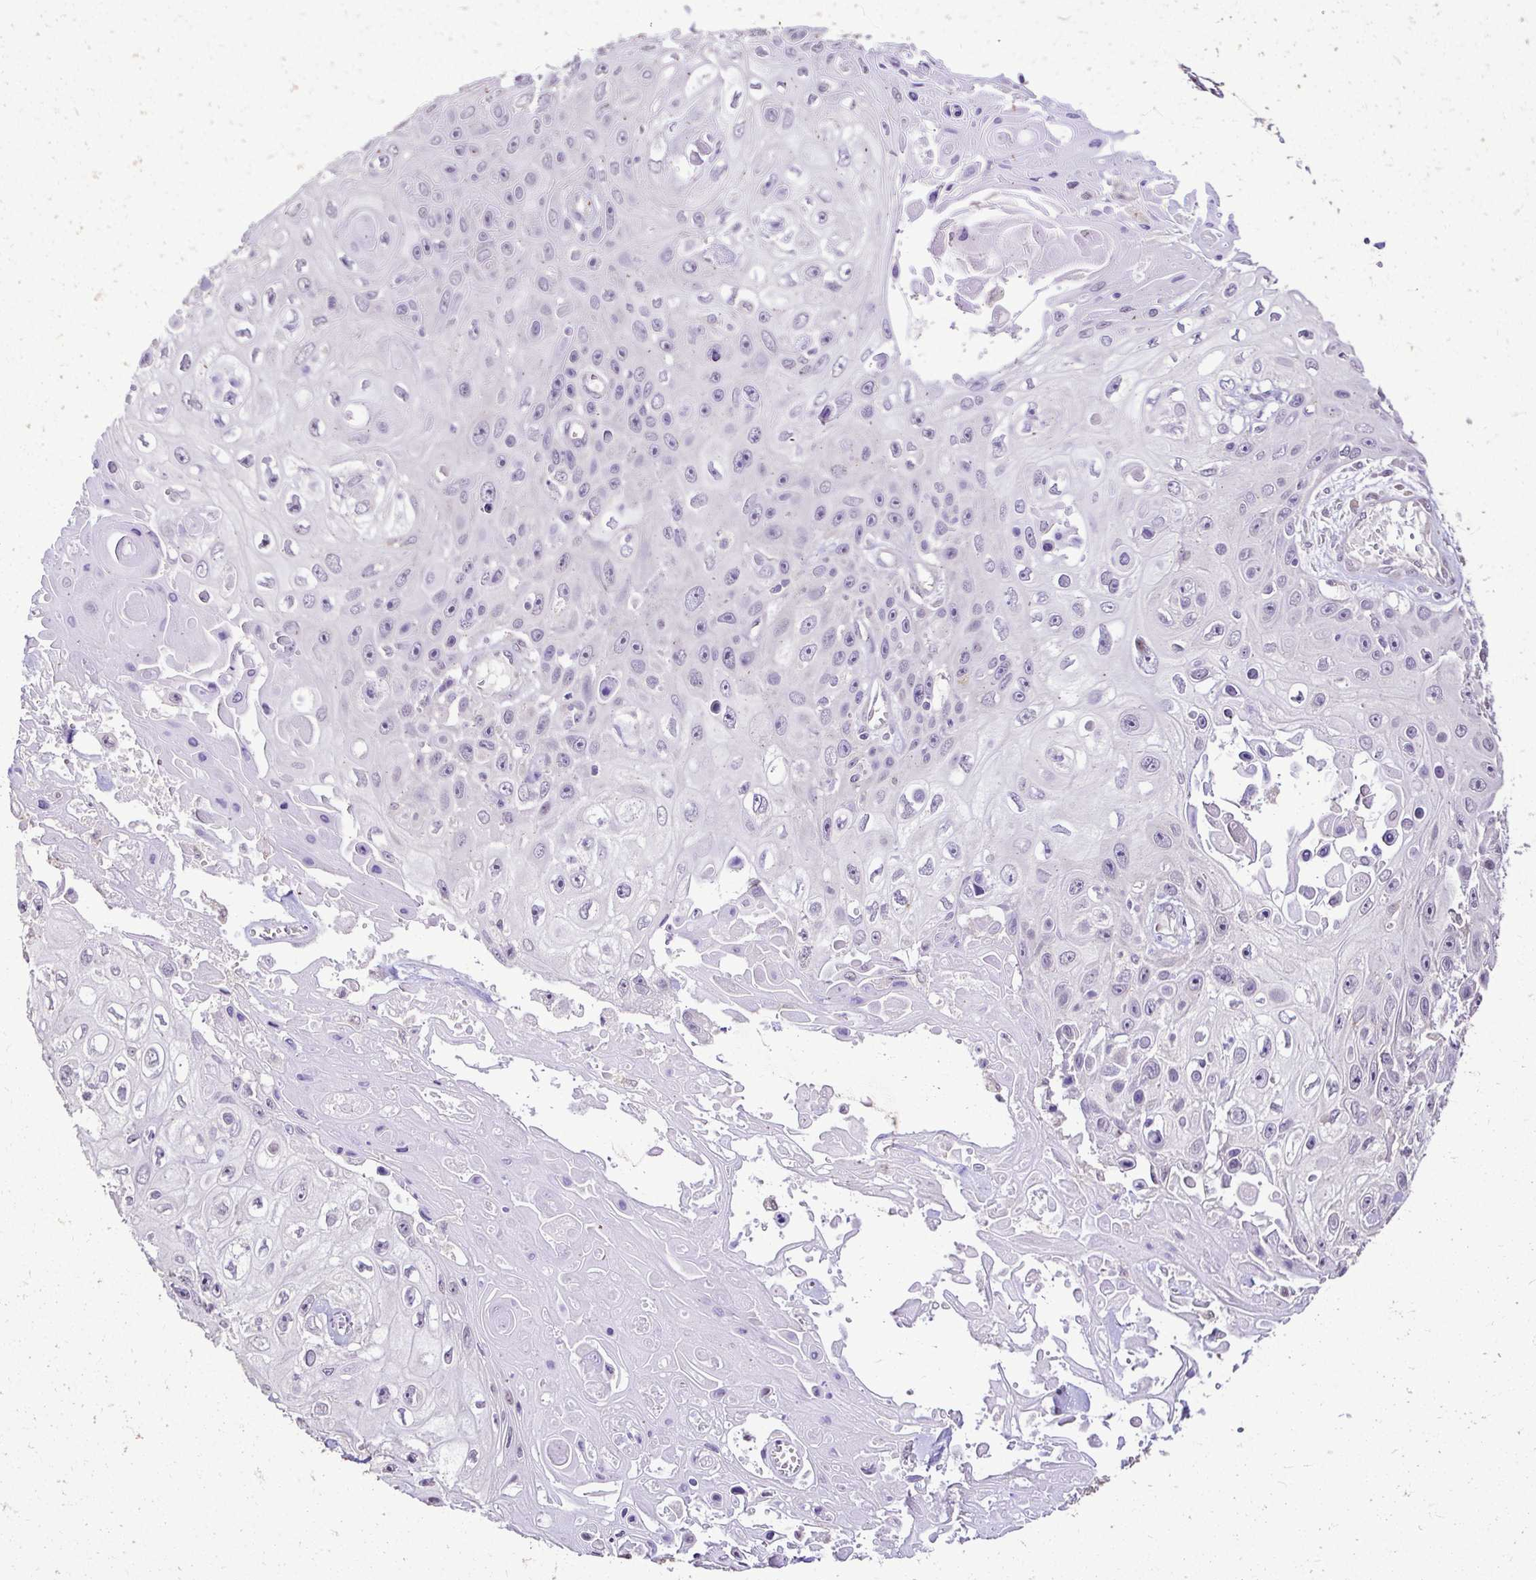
{"staining": {"intensity": "negative", "quantity": "none", "location": "none"}, "tissue": "skin cancer", "cell_type": "Tumor cells", "image_type": "cancer", "snomed": [{"axis": "morphology", "description": "Squamous cell carcinoma, NOS"}, {"axis": "topography", "description": "Skin"}], "caption": "Immunohistochemistry image of neoplastic tissue: skin cancer stained with DAB (3,3'-diaminobenzidine) reveals no significant protein expression in tumor cells.", "gene": "KIAA1210", "patient": {"sex": "male", "age": 82}}